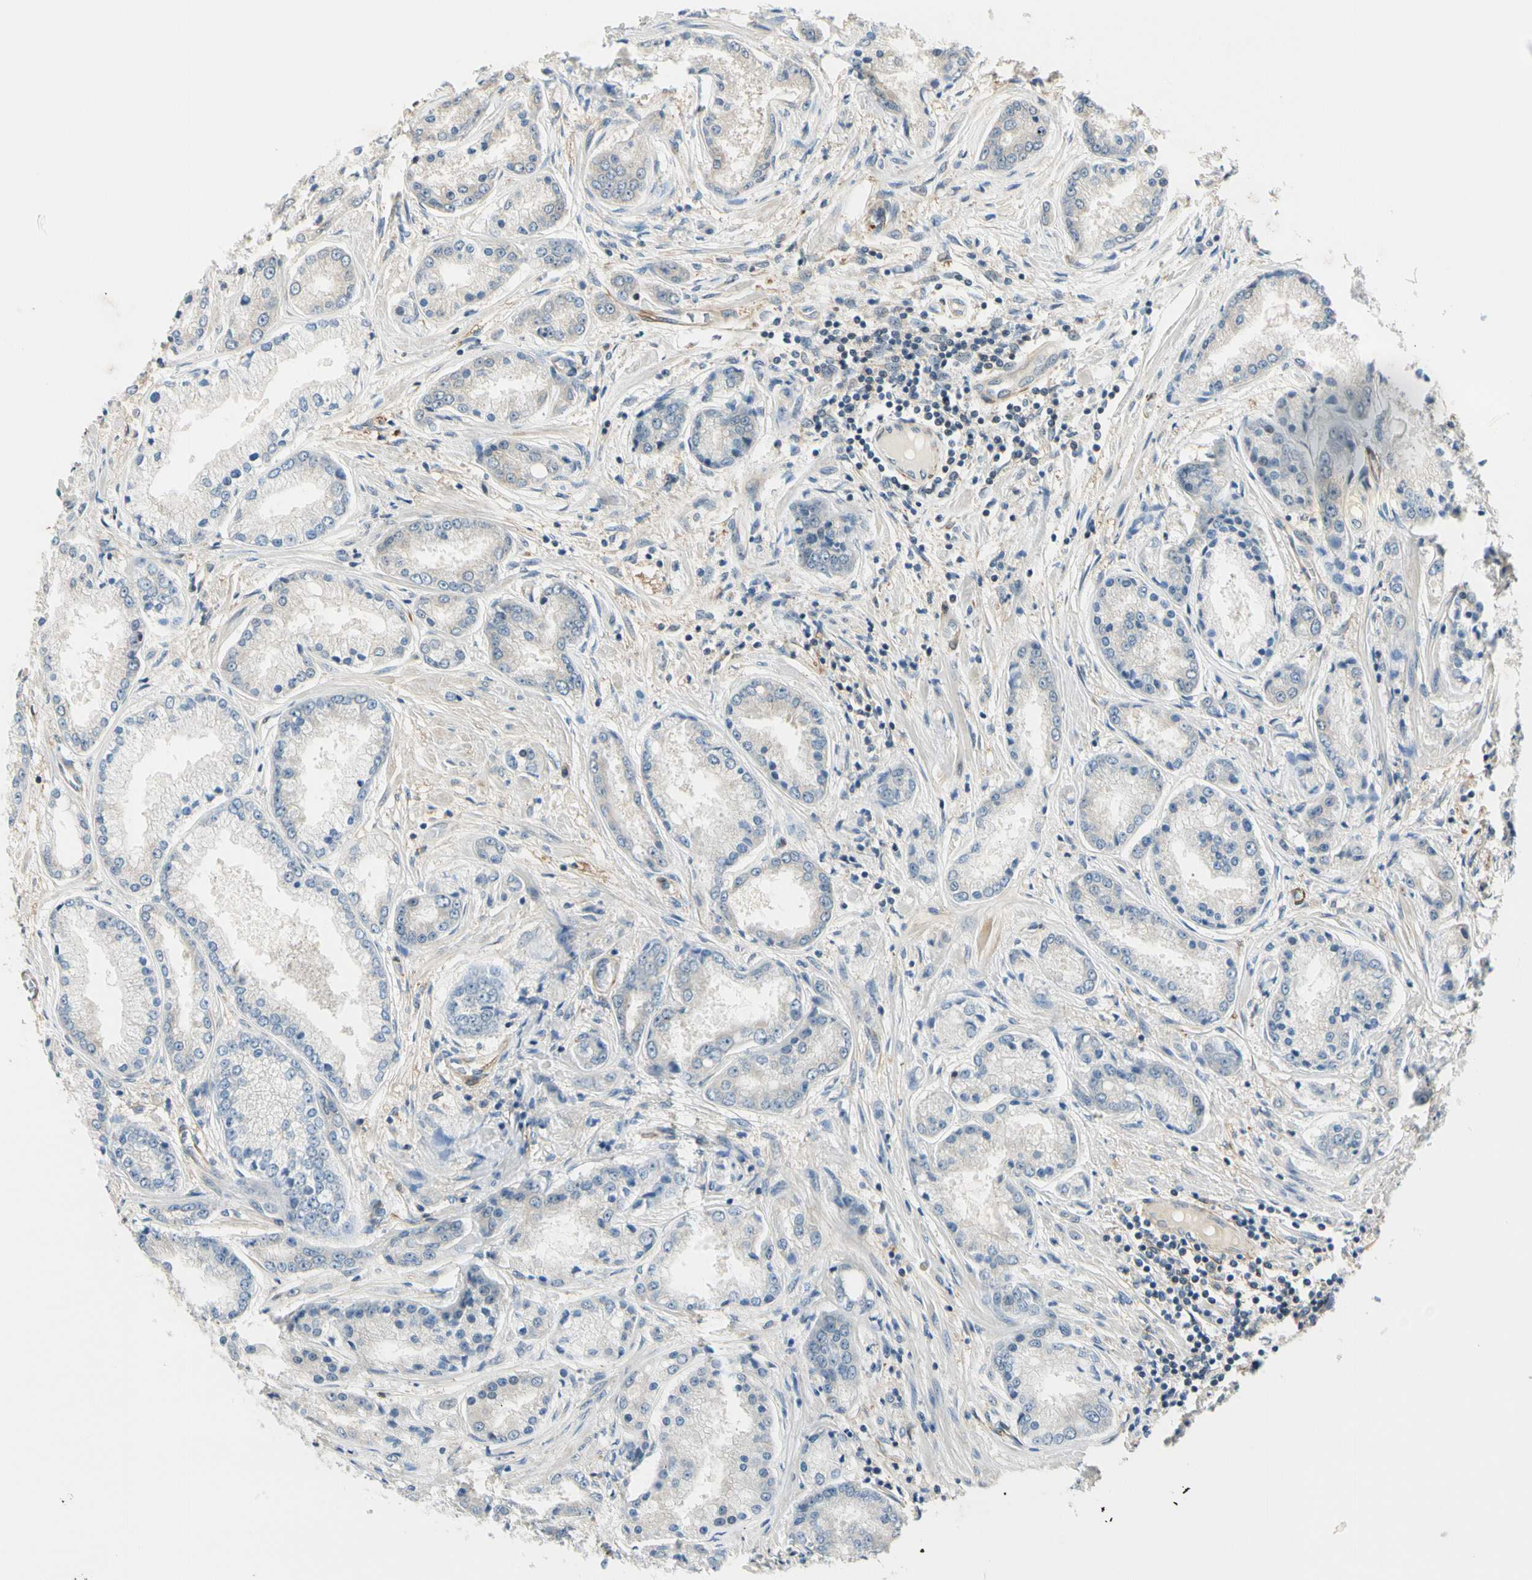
{"staining": {"intensity": "negative", "quantity": "none", "location": "none"}, "tissue": "prostate cancer", "cell_type": "Tumor cells", "image_type": "cancer", "snomed": [{"axis": "morphology", "description": "Adenocarcinoma, High grade"}, {"axis": "topography", "description": "Prostate"}], "caption": "Prostate cancer was stained to show a protein in brown. There is no significant positivity in tumor cells.", "gene": "RASGRF1", "patient": {"sex": "male", "age": 59}}